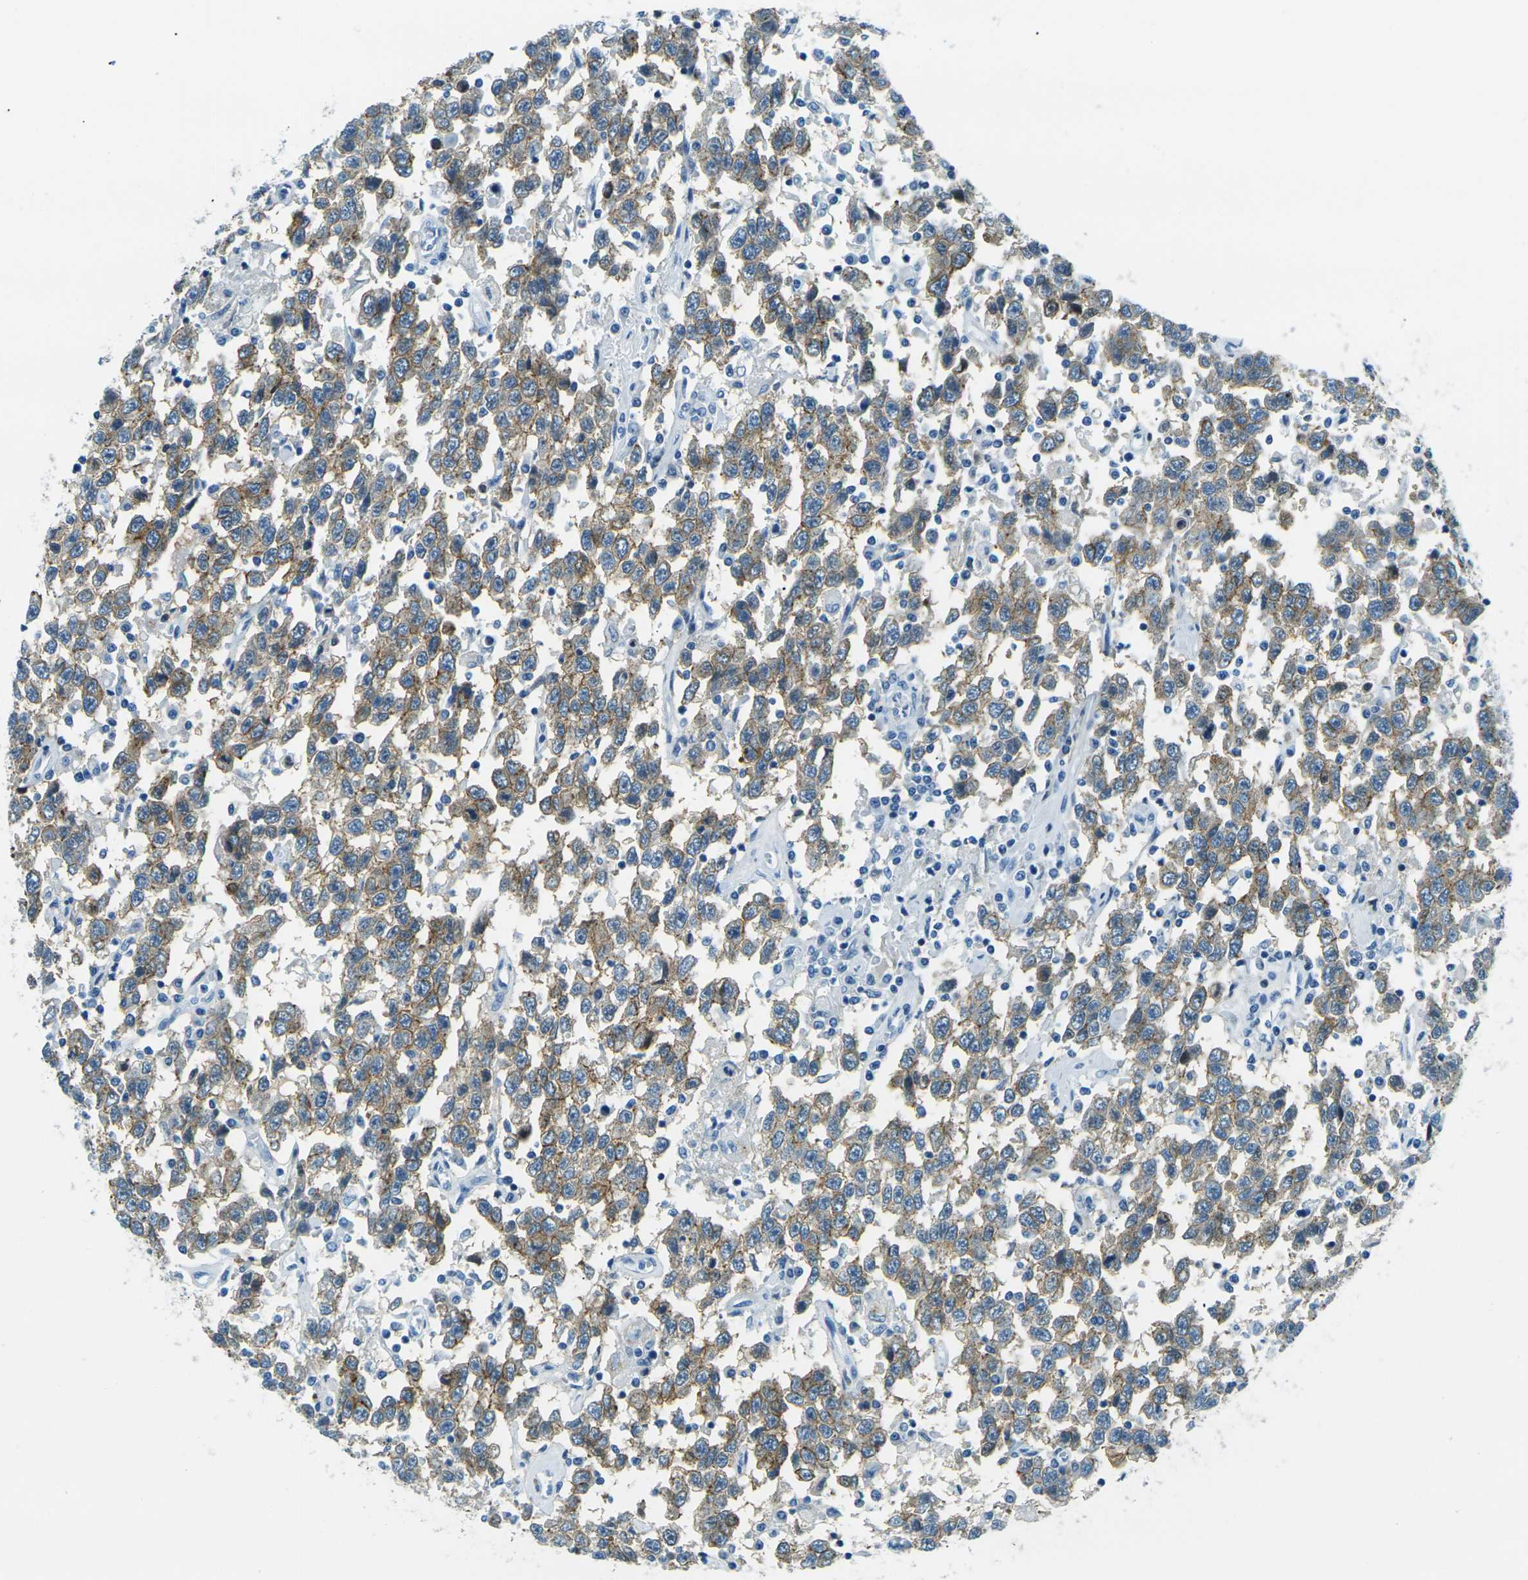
{"staining": {"intensity": "moderate", "quantity": ">75%", "location": "cytoplasmic/membranous"}, "tissue": "testis cancer", "cell_type": "Tumor cells", "image_type": "cancer", "snomed": [{"axis": "morphology", "description": "Seminoma, NOS"}, {"axis": "topography", "description": "Testis"}], "caption": "High-power microscopy captured an IHC image of testis cancer, revealing moderate cytoplasmic/membranous expression in approximately >75% of tumor cells.", "gene": "OCLN", "patient": {"sex": "male", "age": 41}}